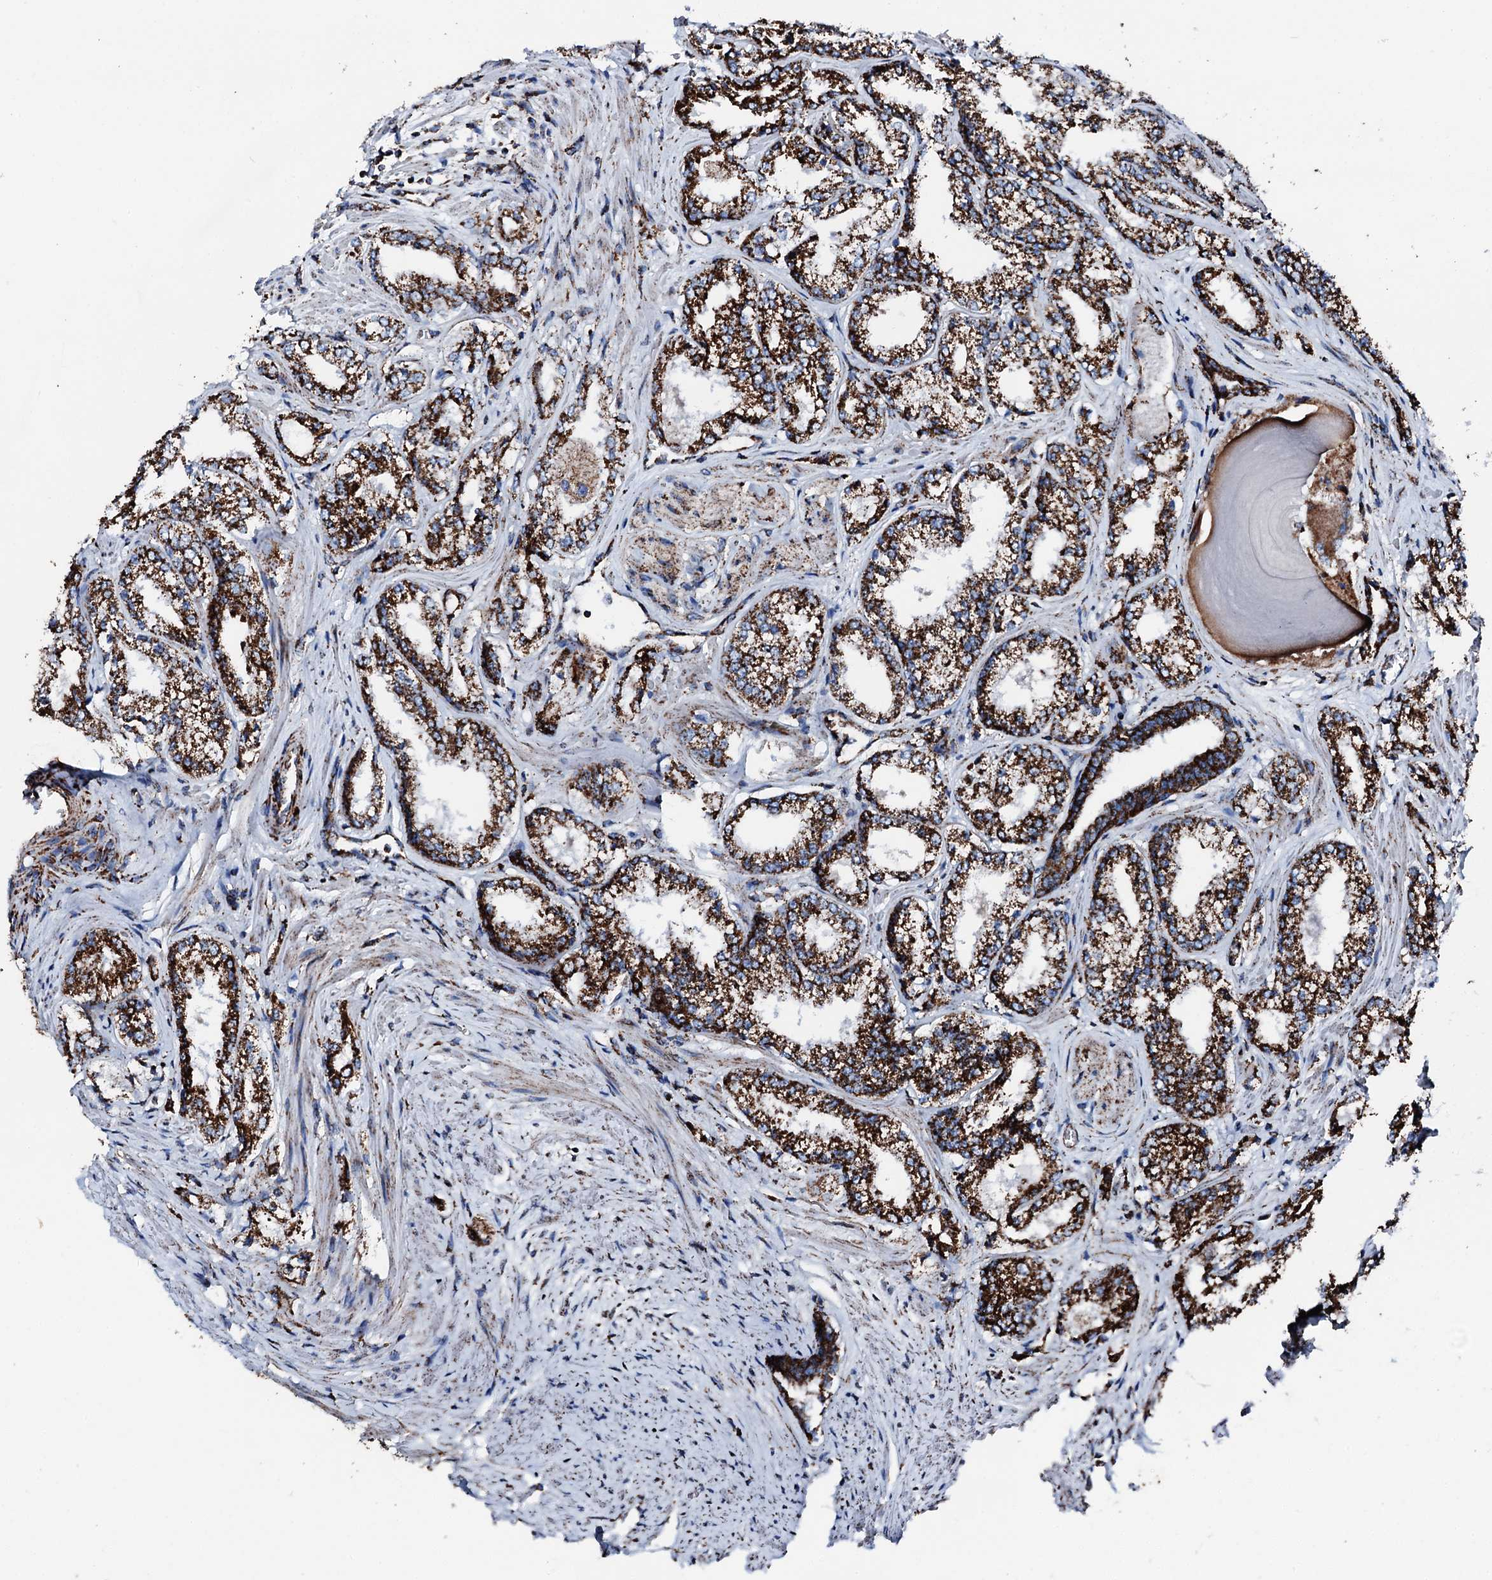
{"staining": {"intensity": "strong", "quantity": ">75%", "location": "cytoplasmic/membranous"}, "tissue": "prostate cancer", "cell_type": "Tumor cells", "image_type": "cancer", "snomed": [{"axis": "morphology", "description": "Adenocarcinoma, Low grade"}, {"axis": "topography", "description": "Prostate"}], "caption": "Approximately >75% of tumor cells in prostate low-grade adenocarcinoma show strong cytoplasmic/membranous protein positivity as visualized by brown immunohistochemical staining.", "gene": "HADH", "patient": {"sex": "male", "age": 47}}